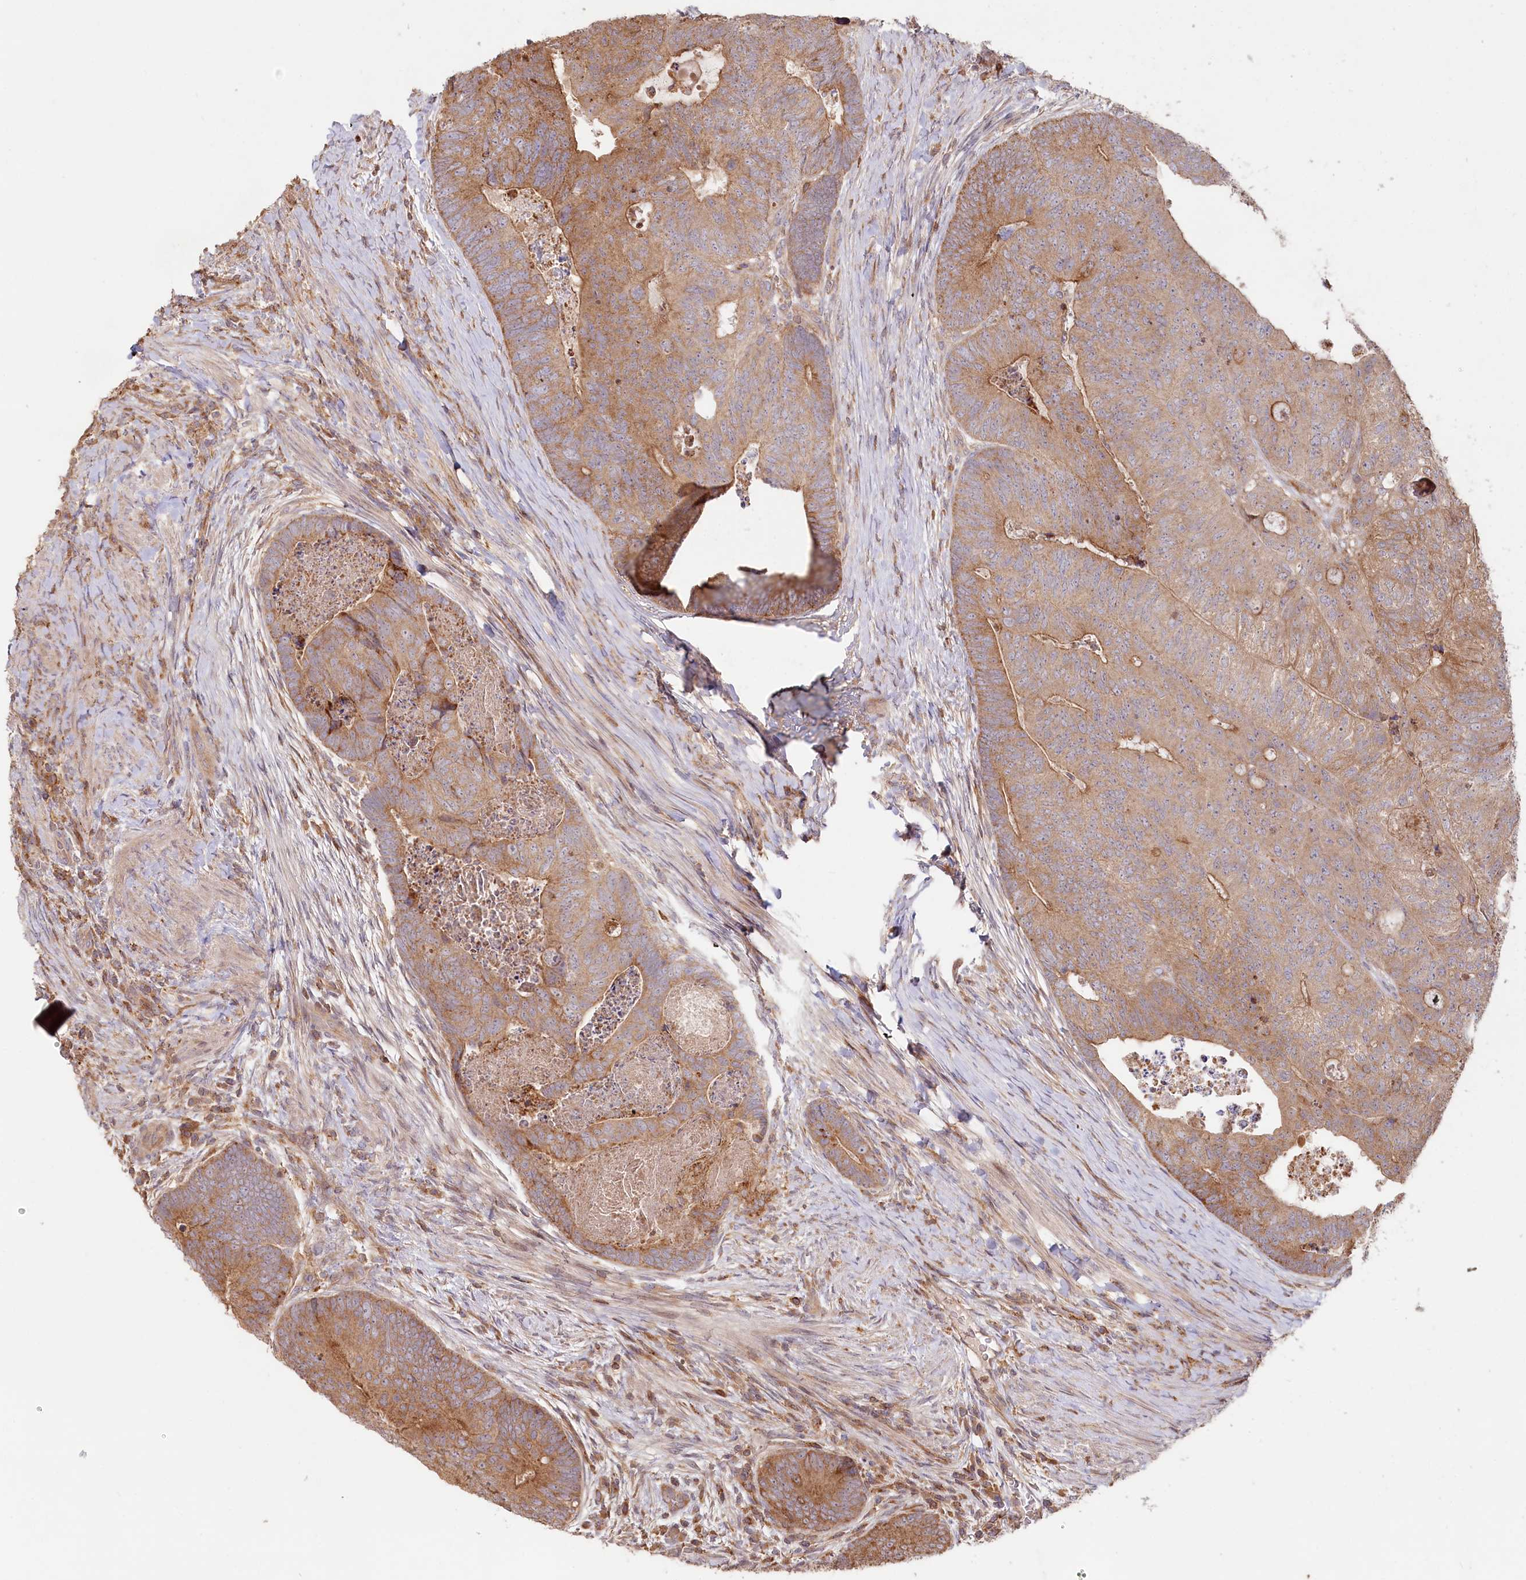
{"staining": {"intensity": "moderate", "quantity": ">75%", "location": "cytoplasmic/membranous"}, "tissue": "colorectal cancer", "cell_type": "Tumor cells", "image_type": "cancer", "snomed": [{"axis": "morphology", "description": "Adenocarcinoma, NOS"}, {"axis": "topography", "description": "Colon"}], "caption": "Immunohistochemistry staining of colorectal cancer, which exhibits medium levels of moderate cytoplasmic/membranous expression in about >75% of tumor cells indicating moderate cytoplasmic/membranous protein positivity. The staining was performed using DAB (3,3'-diaminobenzidine) (brown) for protein detection and nuclei were counterstained in hematoxylin (blue).", "gene": "HAL", "patient": {"sex": "female", "age": 67}}